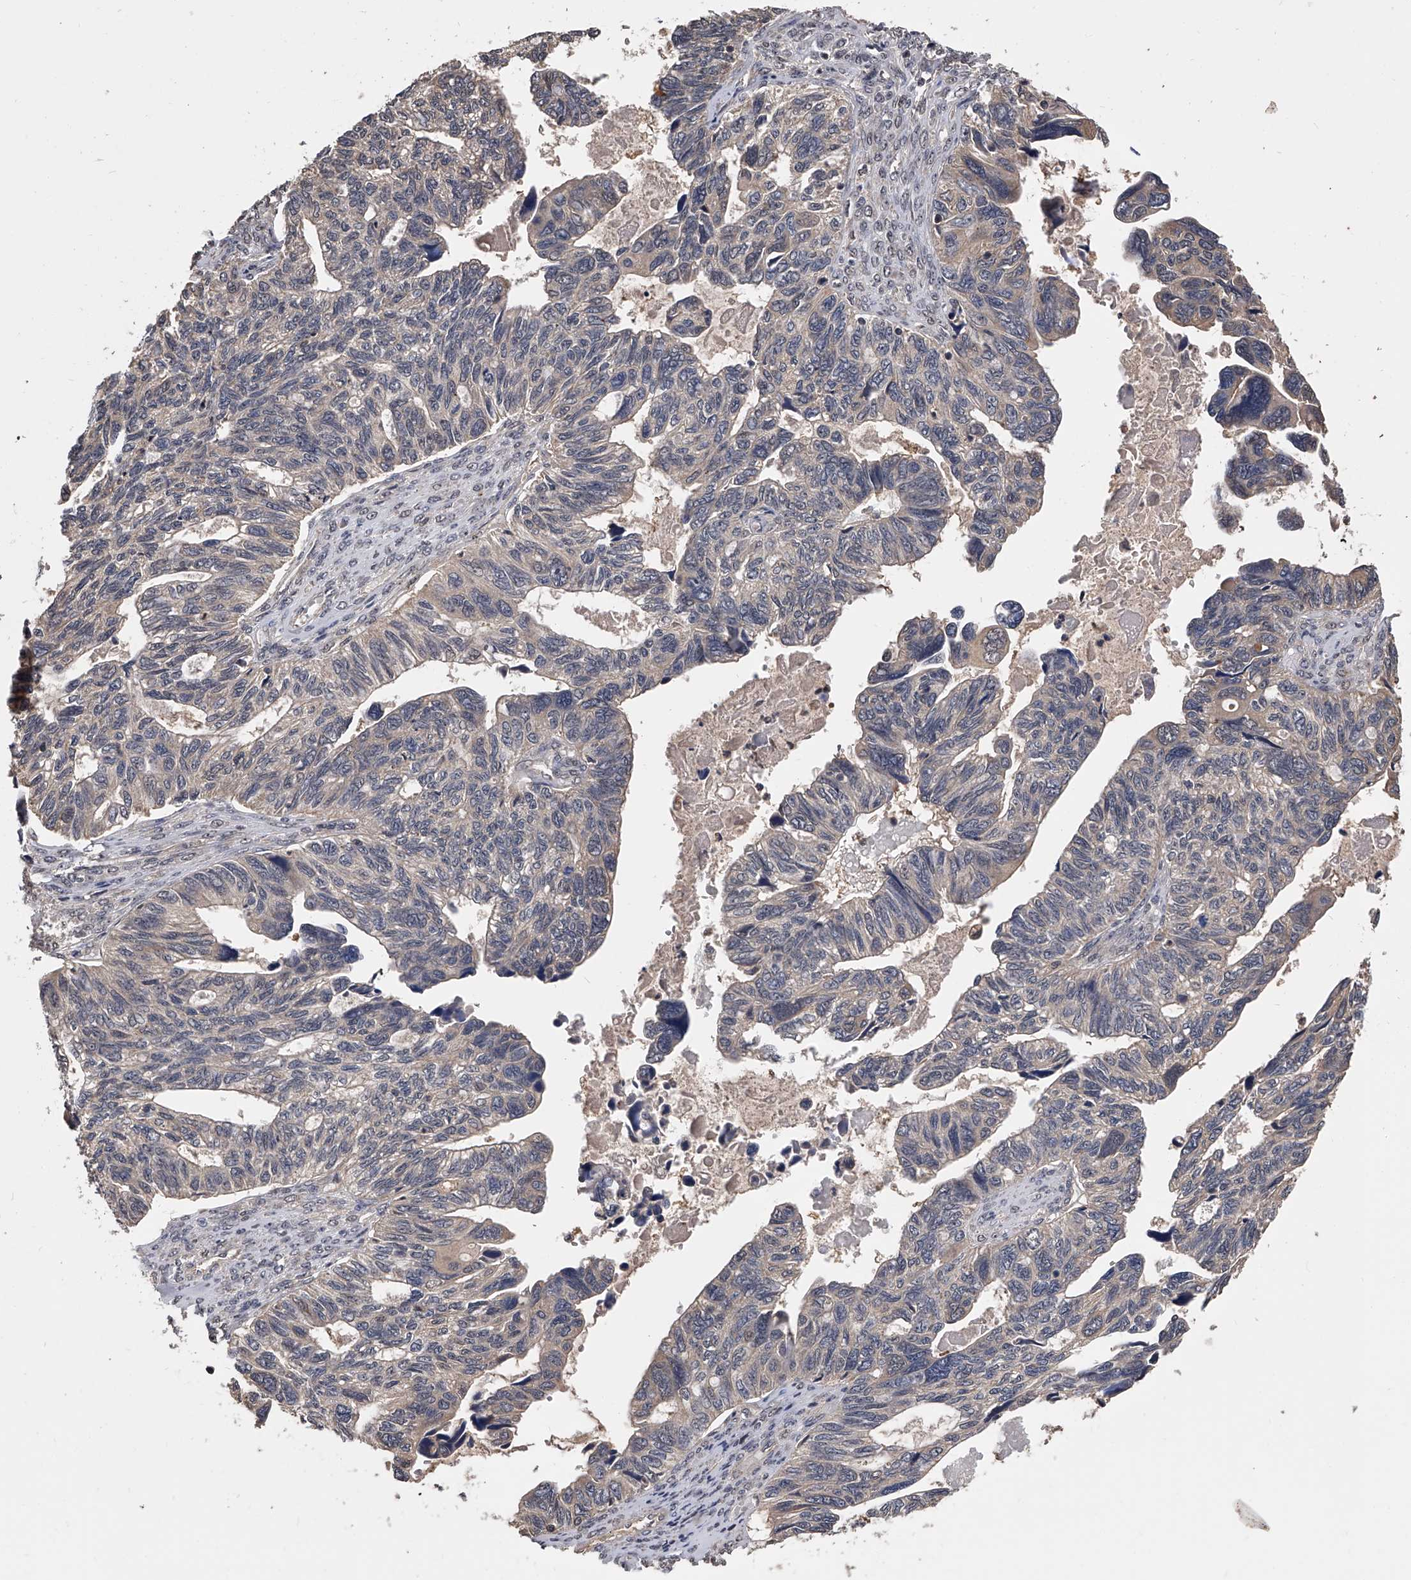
{"staining": {"intensity": "negative", "quantity": "none", "location": "none"}, "tissue": "ovarian cancer", "cell_type": "Tumor cells", "image_type": "cancer", "snomed": [{"axis": "morphology", "description": "Cystadenocarcinoma, serous, NOS"}, {"axis": "topography", "description": "Ovary"}], "caption": "Immunohistochemical staining of human ovarian cancer displays no significant expression in tumor cells.", "gene": "EFCAB7", "patient": {"sex": "female", "age": 79}}